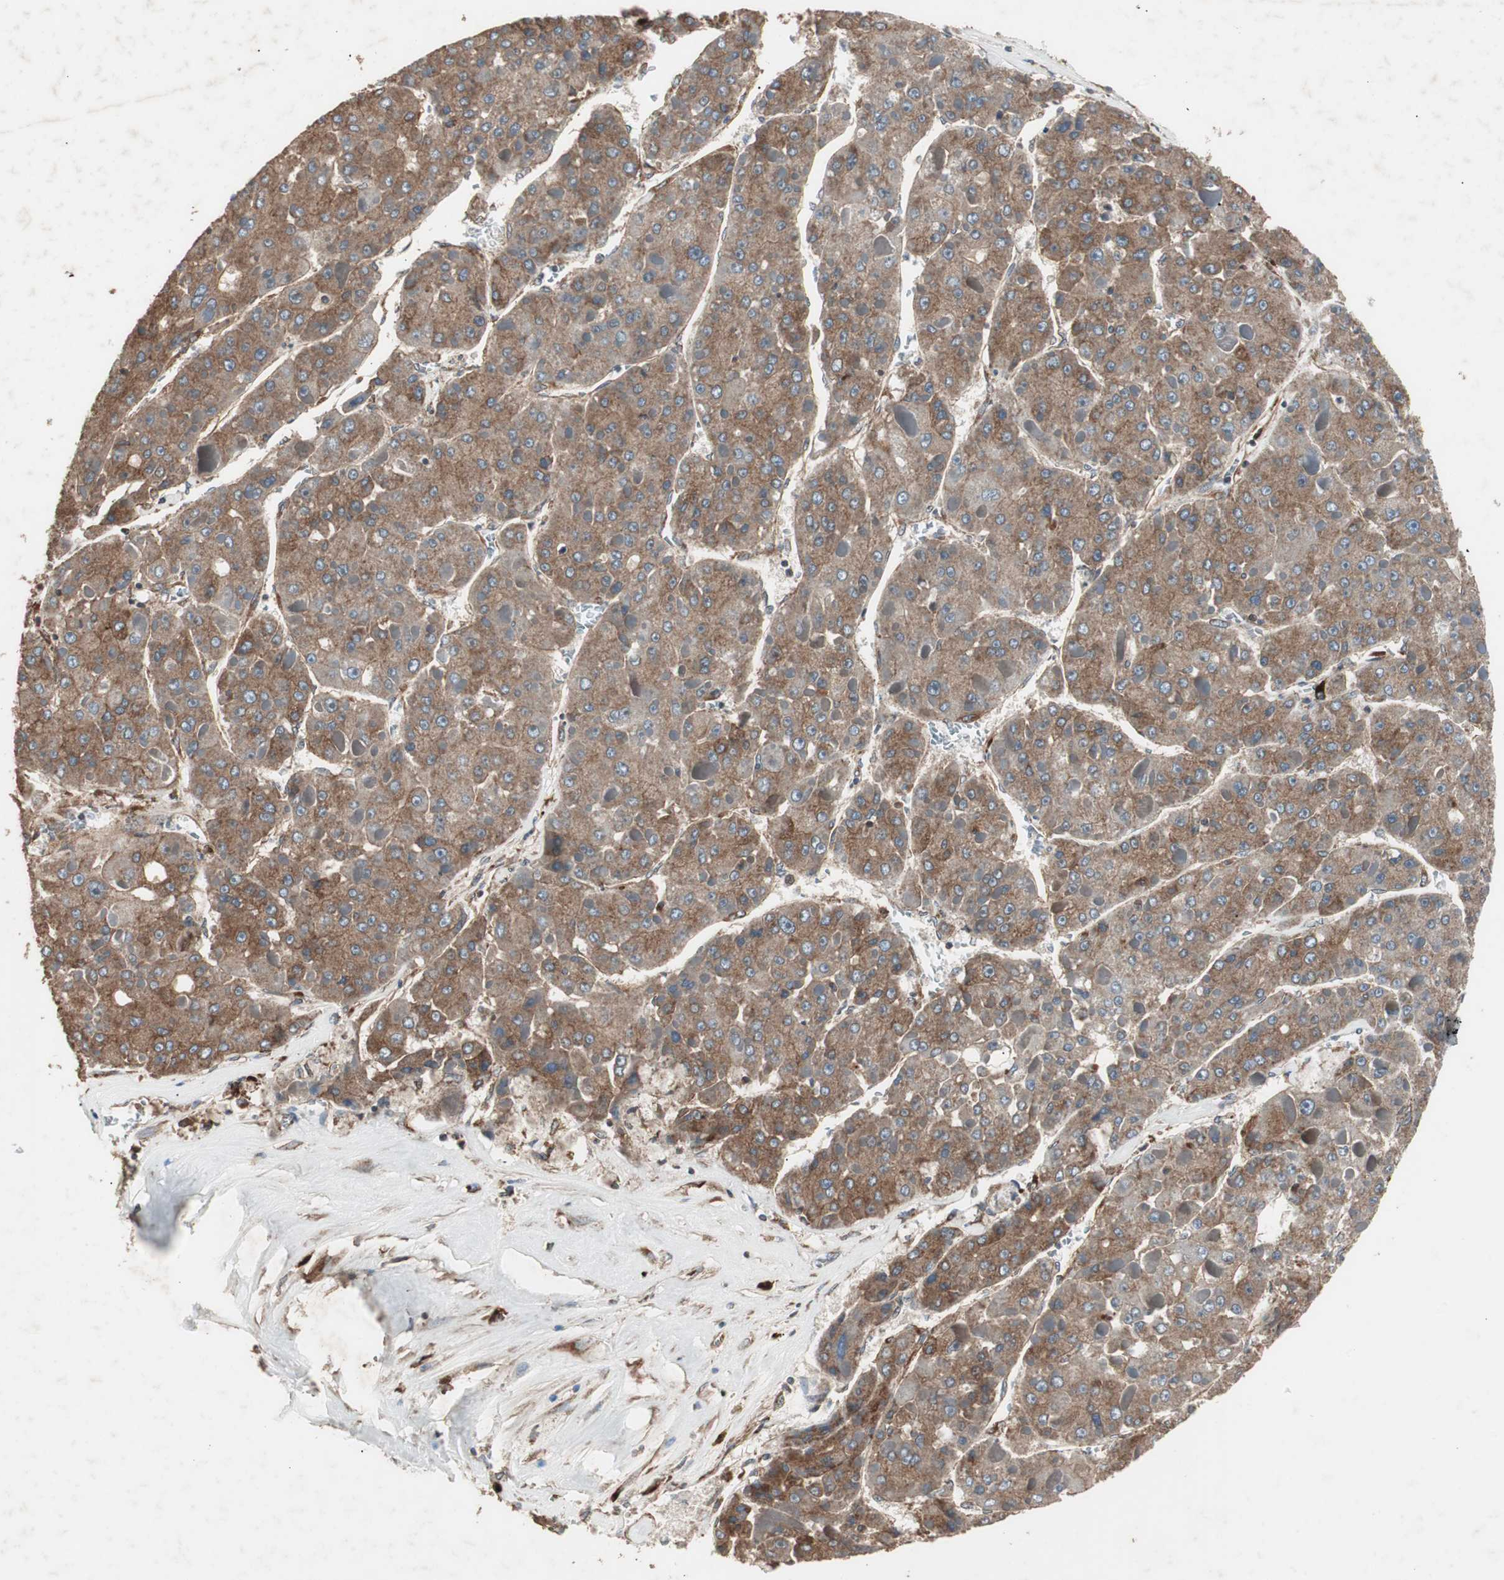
{"staining": {"intensity": "moderate", "quantity": ">75%", "location": "cytoplasmic/membranous"}, "tissue": "liver cancer", "cell_type": "Tumor cells", "image_type": "cancer", "snomed": [{"axis": "morphology", "description": "Carcinoma, Hepatocellular, NOS"}, {"axis": "topography", "description": "Liver"}], "caption": "Immunohistochemical staining of human liver cancer (hepatocellular carcinoma) exhibits moderate cytoplasmic/membranous protein staining in about >75% of tumor cells.", "gene": "LZTS1", "patient": {"sex": "female", "age": 73}}